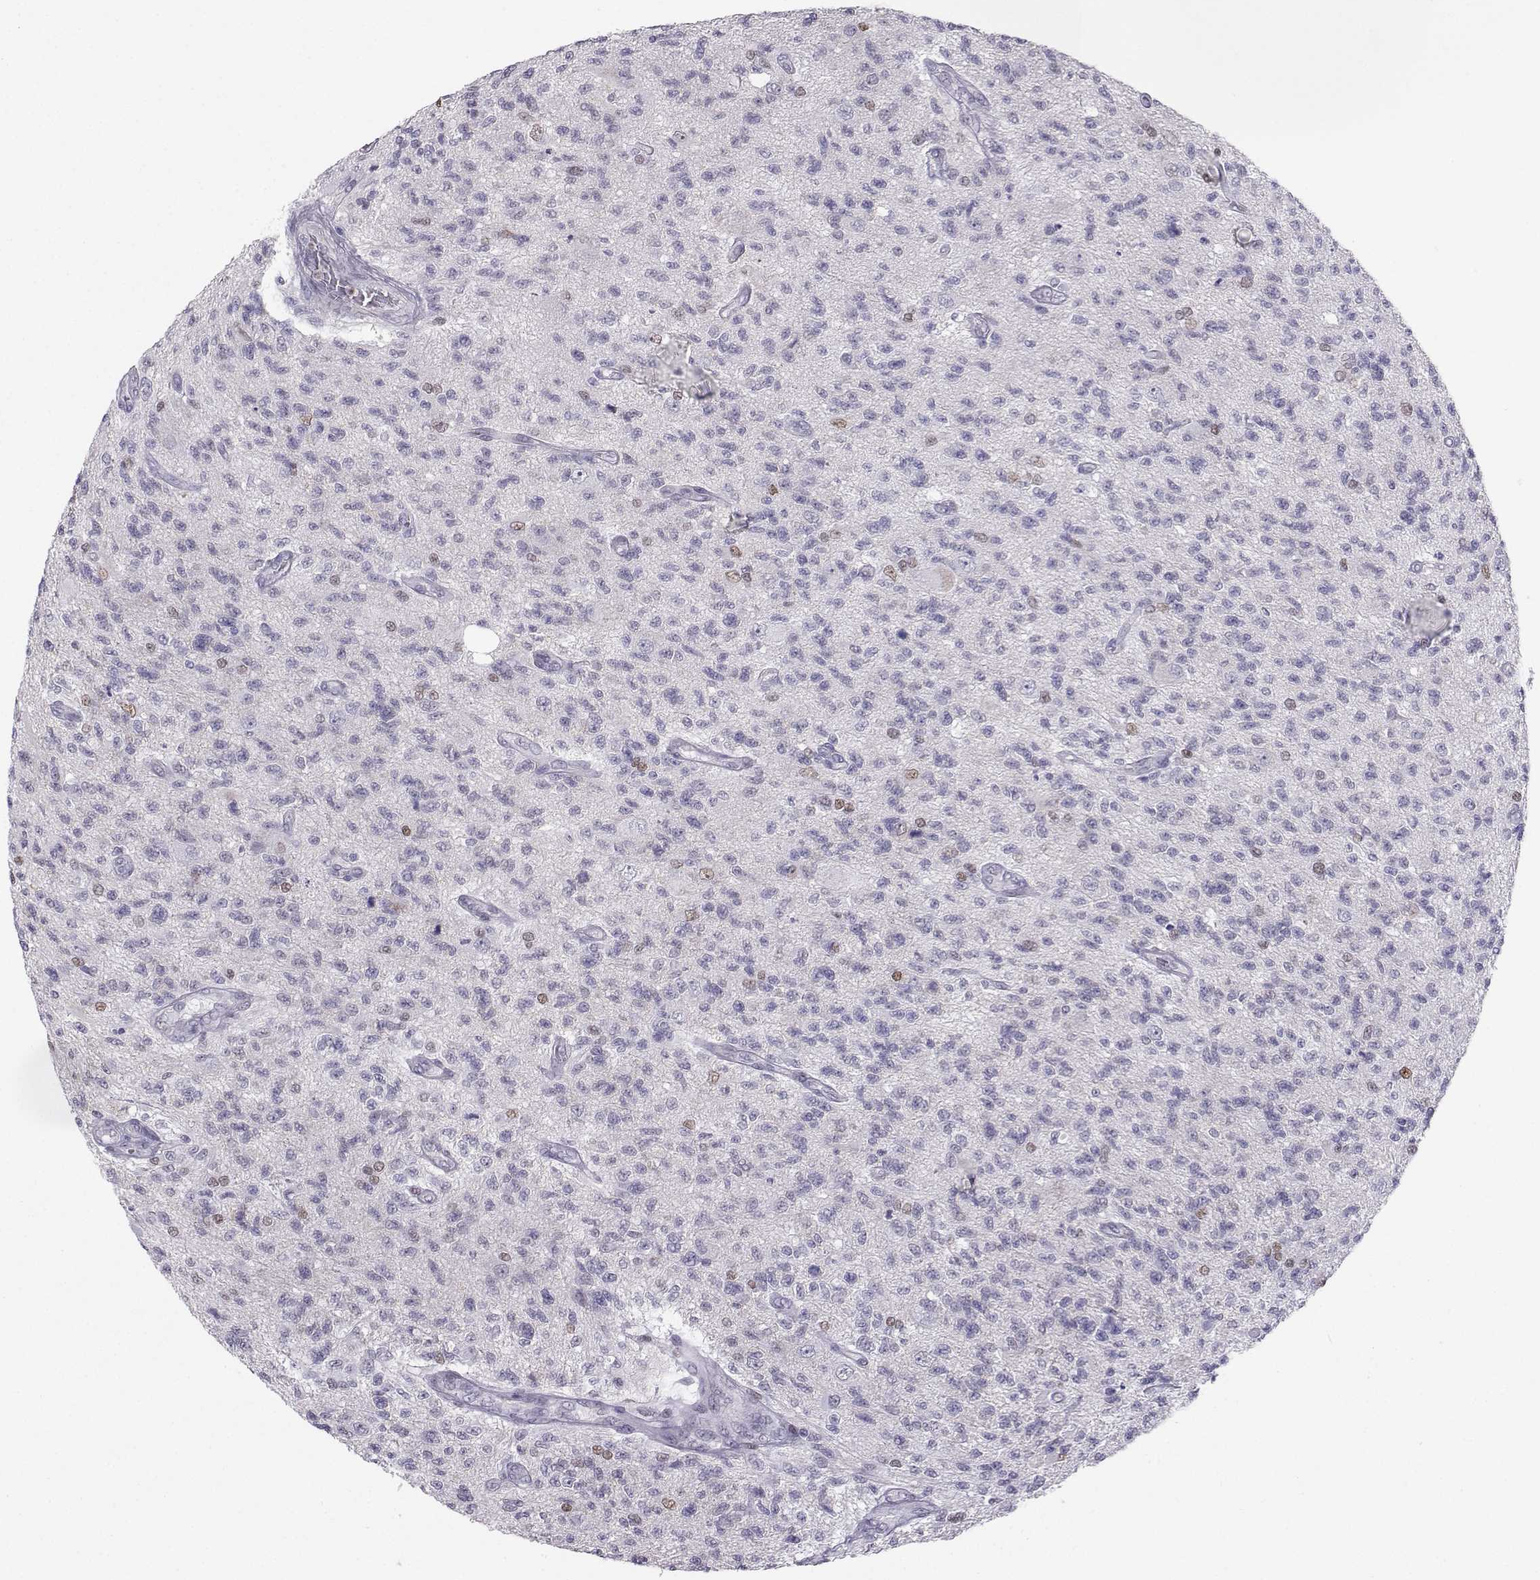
{"staining": {"intensity": "negative", "quantity": "none", "location": "none"}, "tissue": "glioma", "cell_type": "Tumor cells", "image_type": "cancer", "snomed": [{"axis": "morphology", "description": "Glioma, malignant, High grade"}, {"axis": "topography", "description": "Brain"}], "caption": "Immunohistochemistry image of glioma stained for a protein (brown), which shows no positivity in tumor cells.", "gene": "TEDC2", "patient": {"sex": "male", "age": 56}}